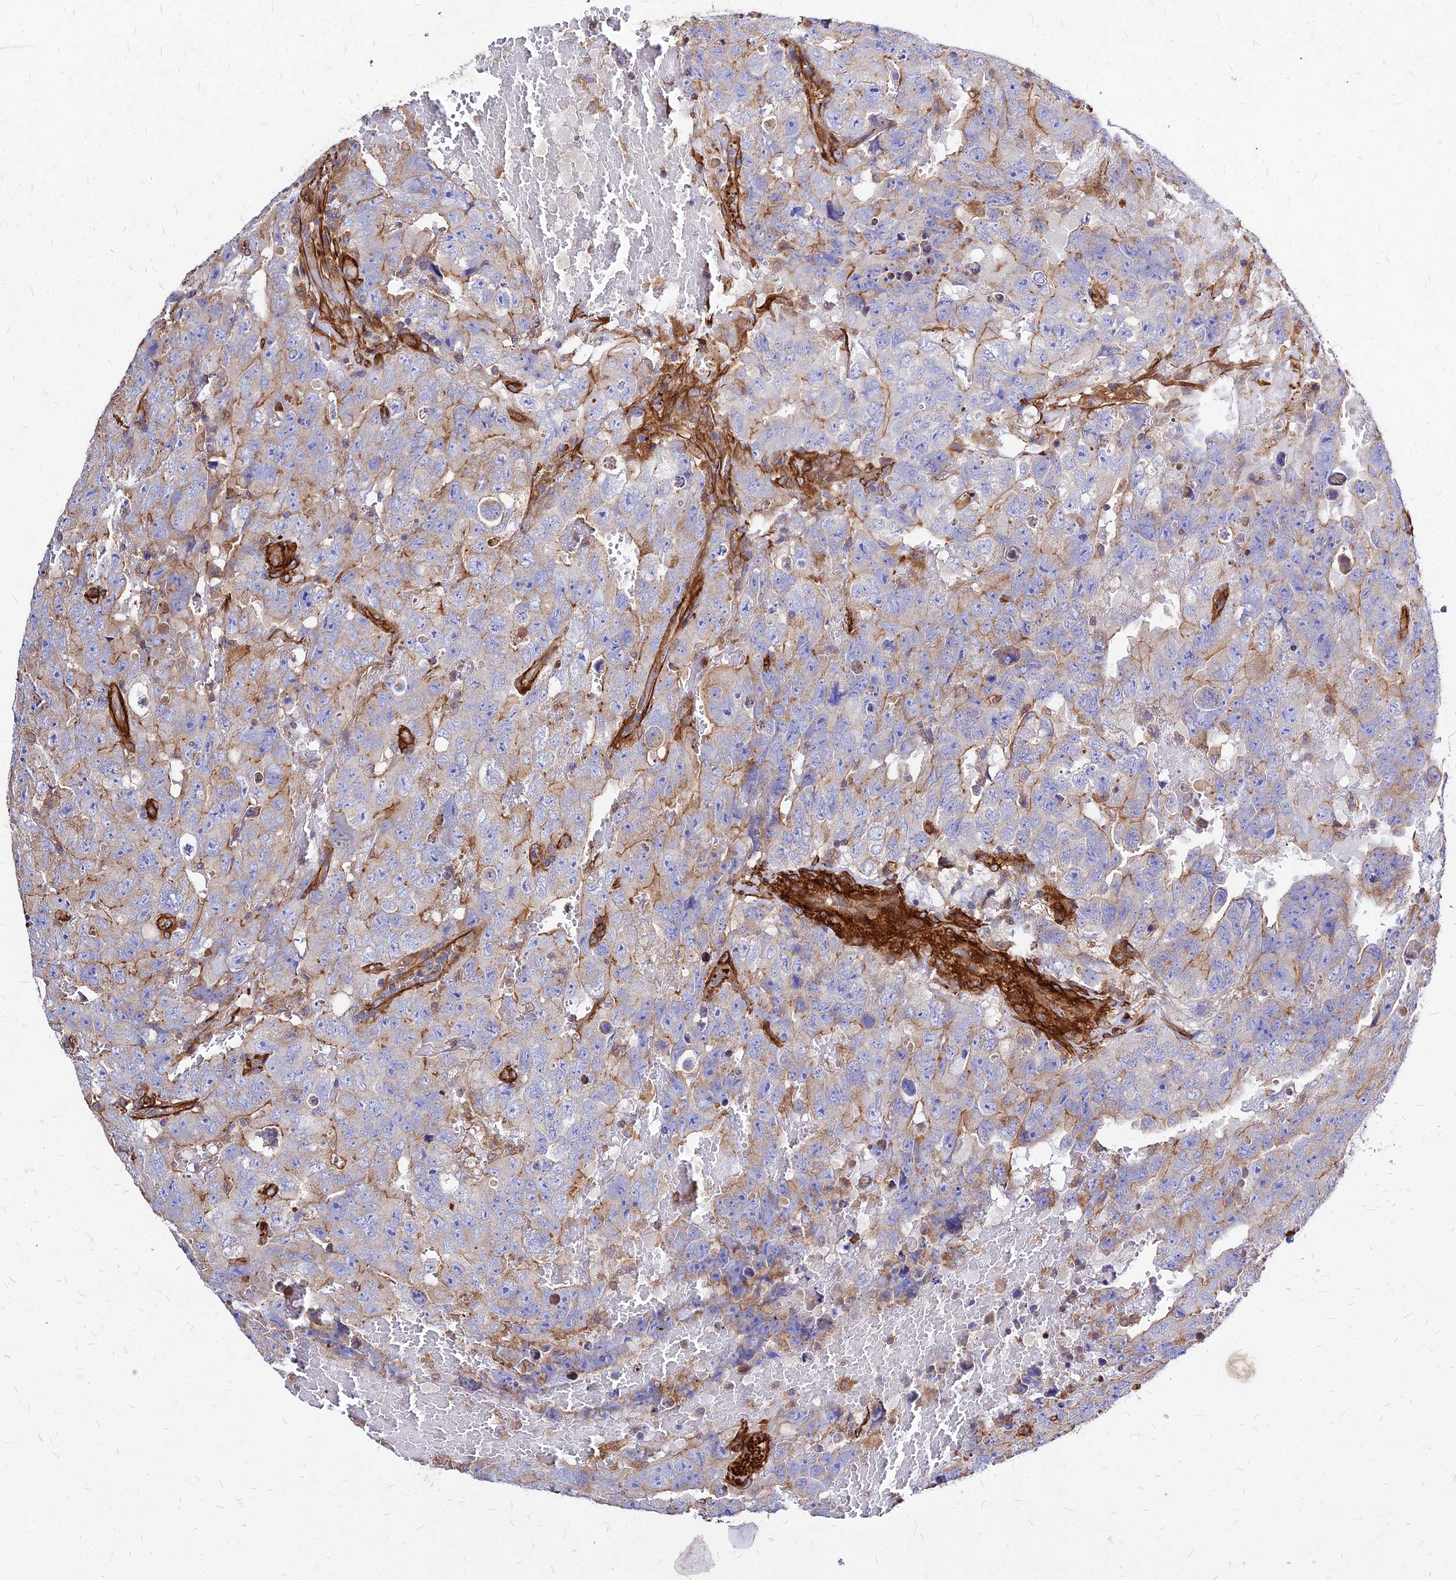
{"staining": {"intensity": "moderate", "quantity": "25%-75%", "location": "cytoplasmic/membranous"}, "tissue": "testis cancer", "cell_type": "Tumor cells", "image_type": "cancer", "snomed": [{"axis": "morphology", "description": "Carcinoma, Embryonal, NOS"}, {"axis": "topography", "description": "Testis"}], "caption": "Protein expression analysis of testis embryonal carcinoma shows moderate cytoplasmic/membranous staining in about 25%-75% of tumor cells.", "gene": "EFCC1", "patient": {"sex": "male", "age": 45}}